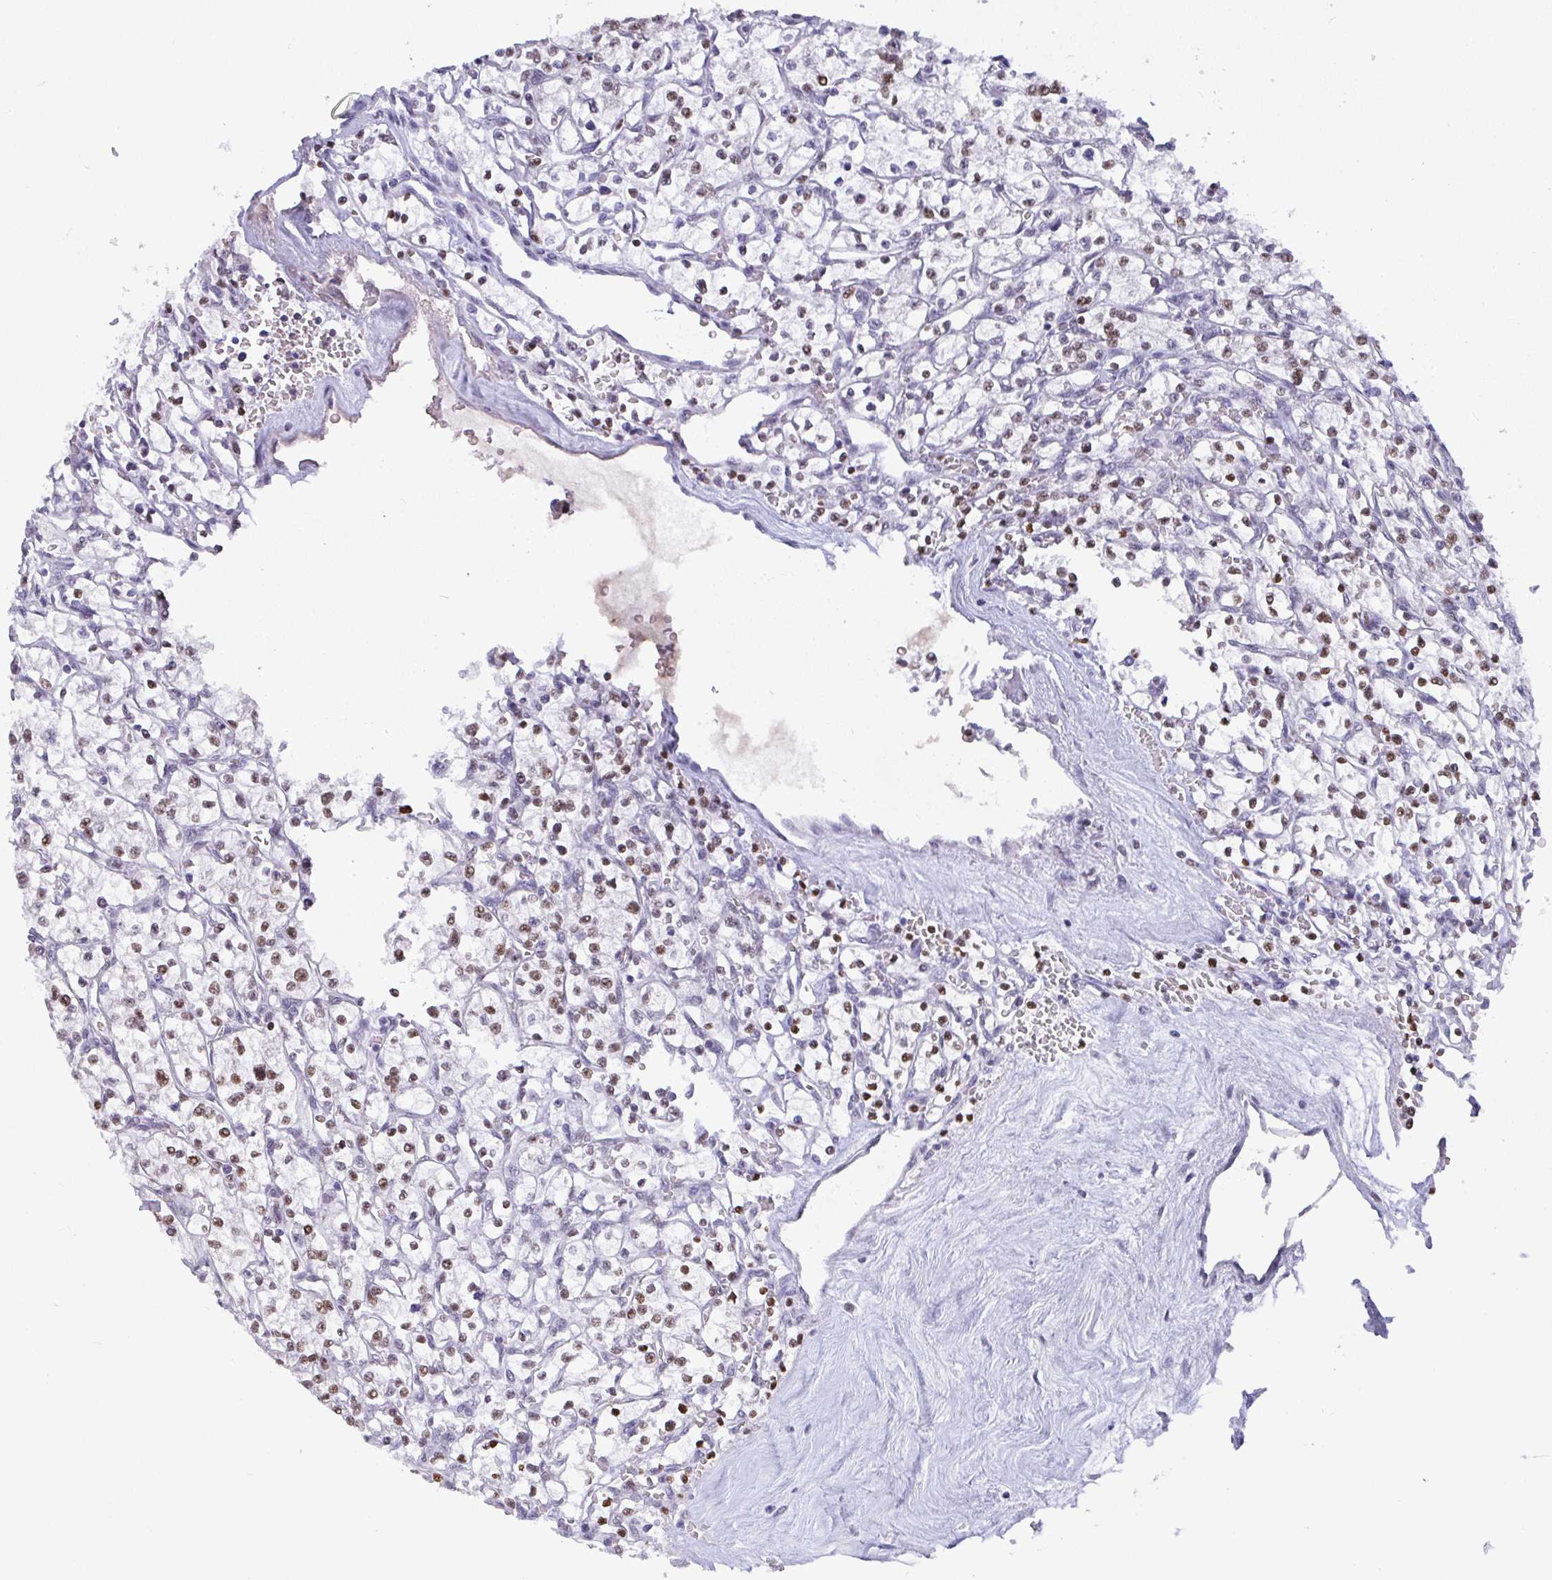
{"staining": {"intensity": "weak", "quantity": "25%-75%", "location": "nuclear"}, "tissue": "renal cancer", "cell_type": "Tumor cells", "image_type": "cancer", "snomed": [{"axis": "morphology", "description": "Adenocarcinoma, NOS"}, {"axis": "topography", "description": "Kidney"}], "caption": "Immunohistochemical staining of human renal adenocarcinoma reveals low levels of weak nuclear protein expression in approximately 25%-75% of tumor cells.", "gene": "BBX", "patient": {"sex": "female", "age": 64}}